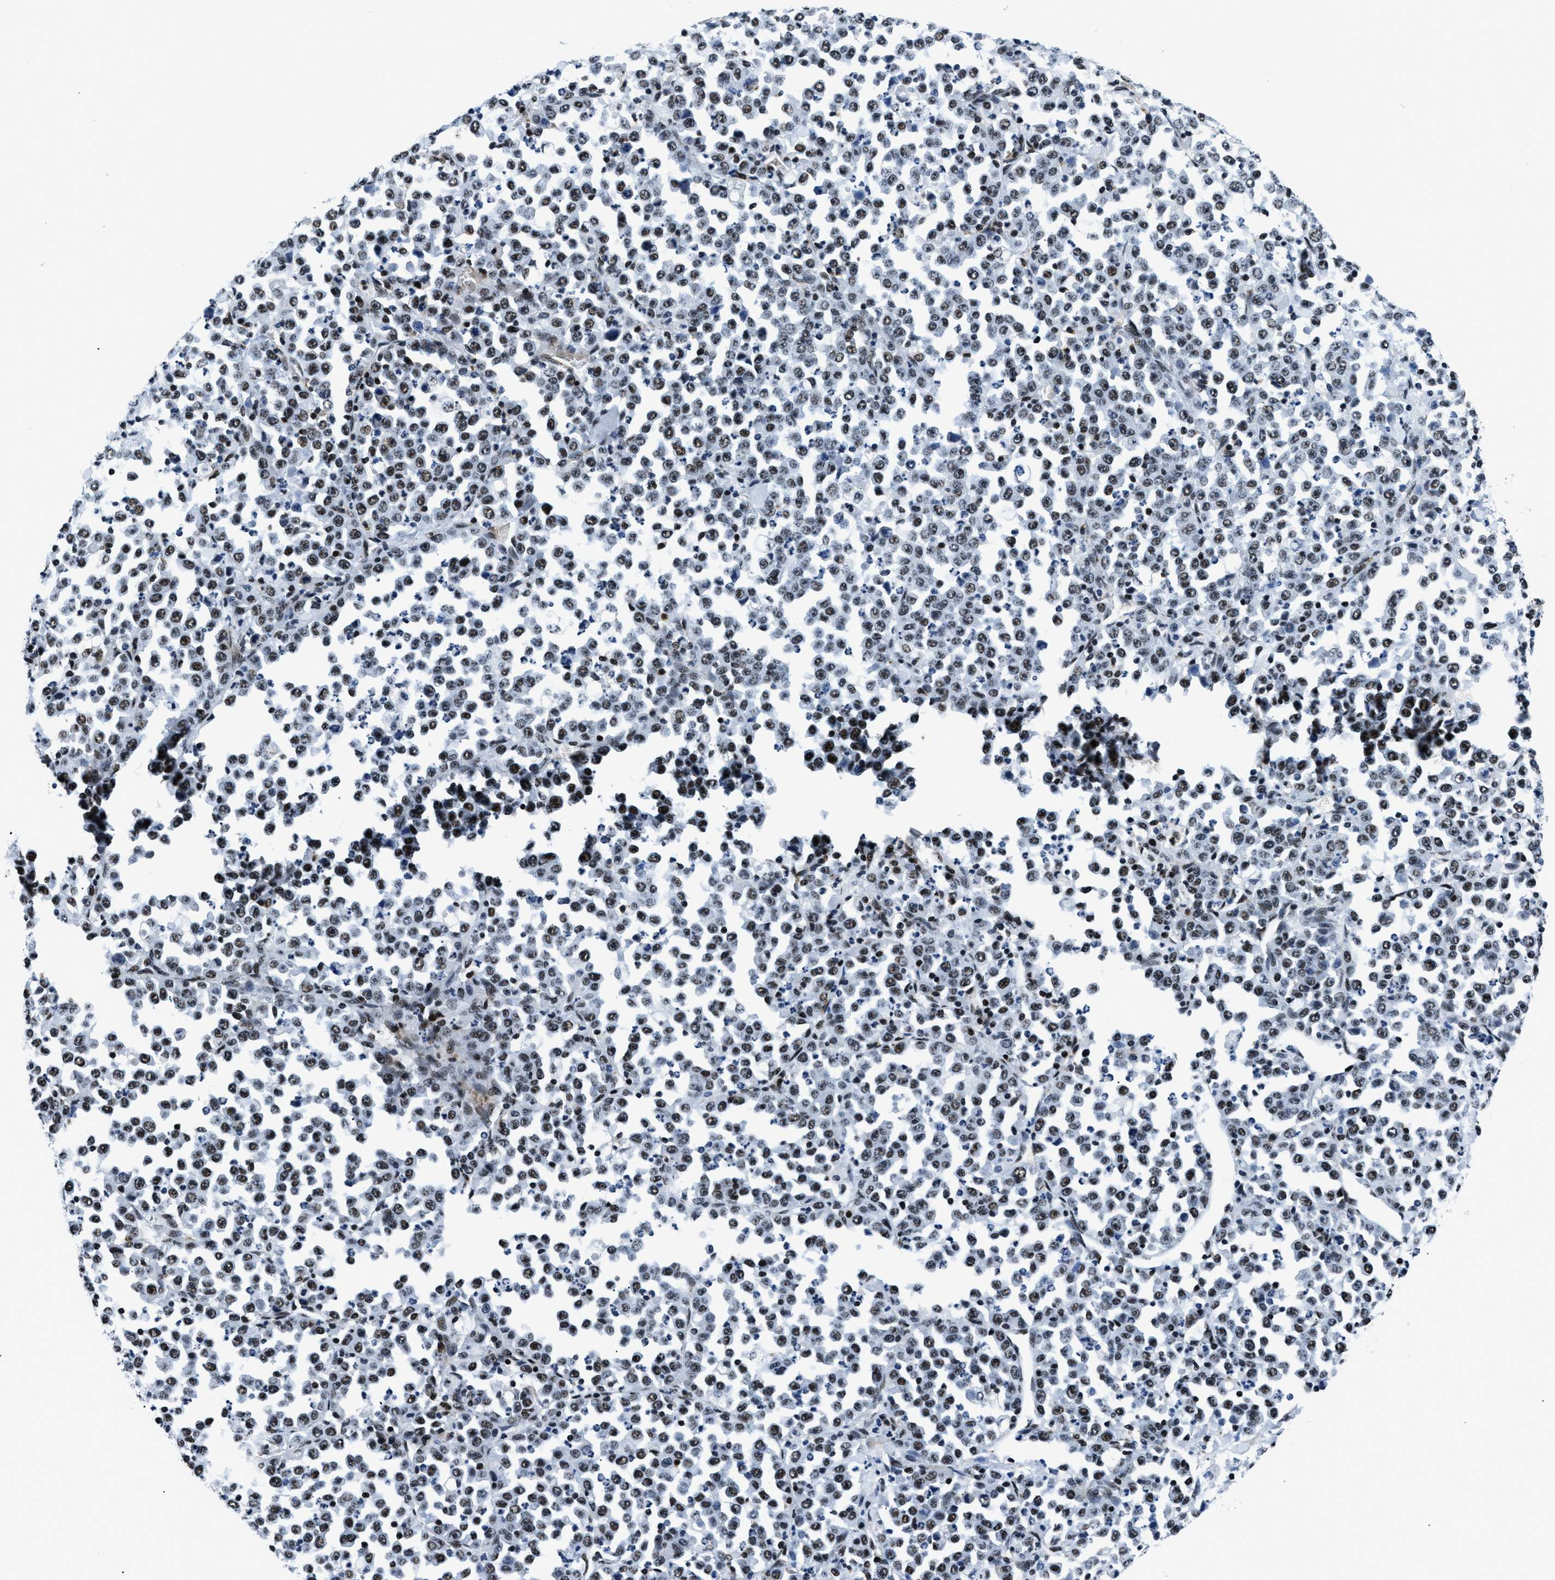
{"staining": {"intensity": "strong", "quantity": "25%-75%", "location": "nuclear"}, "tissue": "stomach cancer", "cell_type": "Tumor cells", "image_type": "cancer", "snomed": [{"axis": "morphology", "description": "Normal tissue, NOS"}, {"axis": "morphology", "description": "Adenocarcinoma, NOS"}, {"axis": "topography", "description": "Stomach, upper"}, {"axis": "topography", "description": "Stomach"}], "caption": "Immunohistochemistry histopathology image of neoplastic tissue: human stomach adenocarcinoma stained using immunohistochemistry (IHC) reveals high levels of strong protein expression localized specifically in the nuclear of tumor cells, appearing as a nuclear brown color.", "gene": "SMARCB1", "patient": {"sex": "male", "age": 59}}